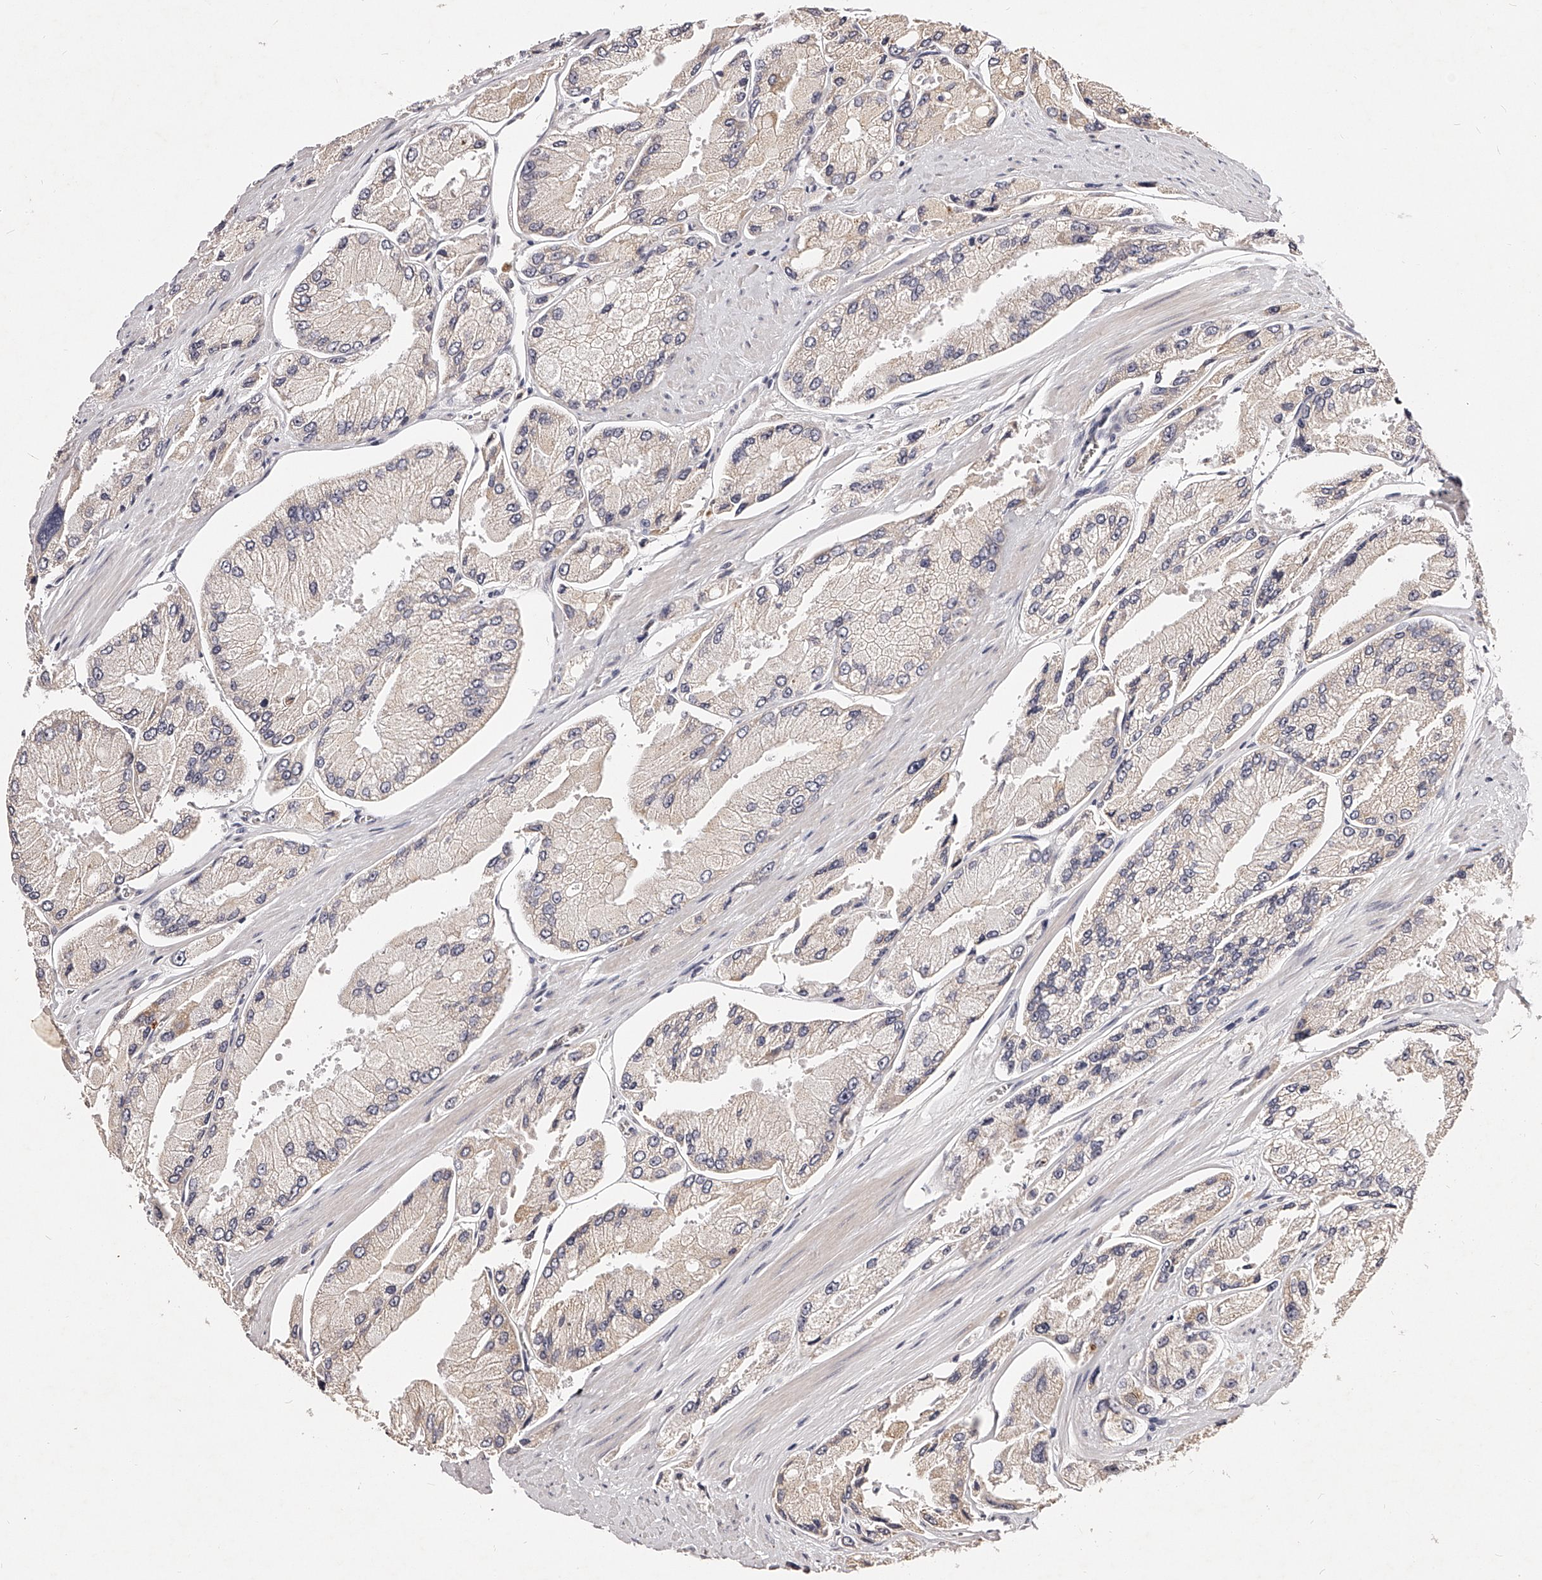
{"staining": {"intensity": "negative", "quantity": "none", "location": "none"}, "tissue": "prostate cancer", "cell_type": "Tumor cells", "image_type": "cancer", "snomed": [{"axis": "morphology", "description": "Adenocarcinoma, High grade"}, {"axis": "topography", "description": "Prostate"}], "caption": "IHC micrograph of neoplastic tissue: prostate cancer stained with DAB reveals no significant protein positivity in tumor cells.", "gene": "PHACTR1", "patient": {"sex": "male", "age": 58}}